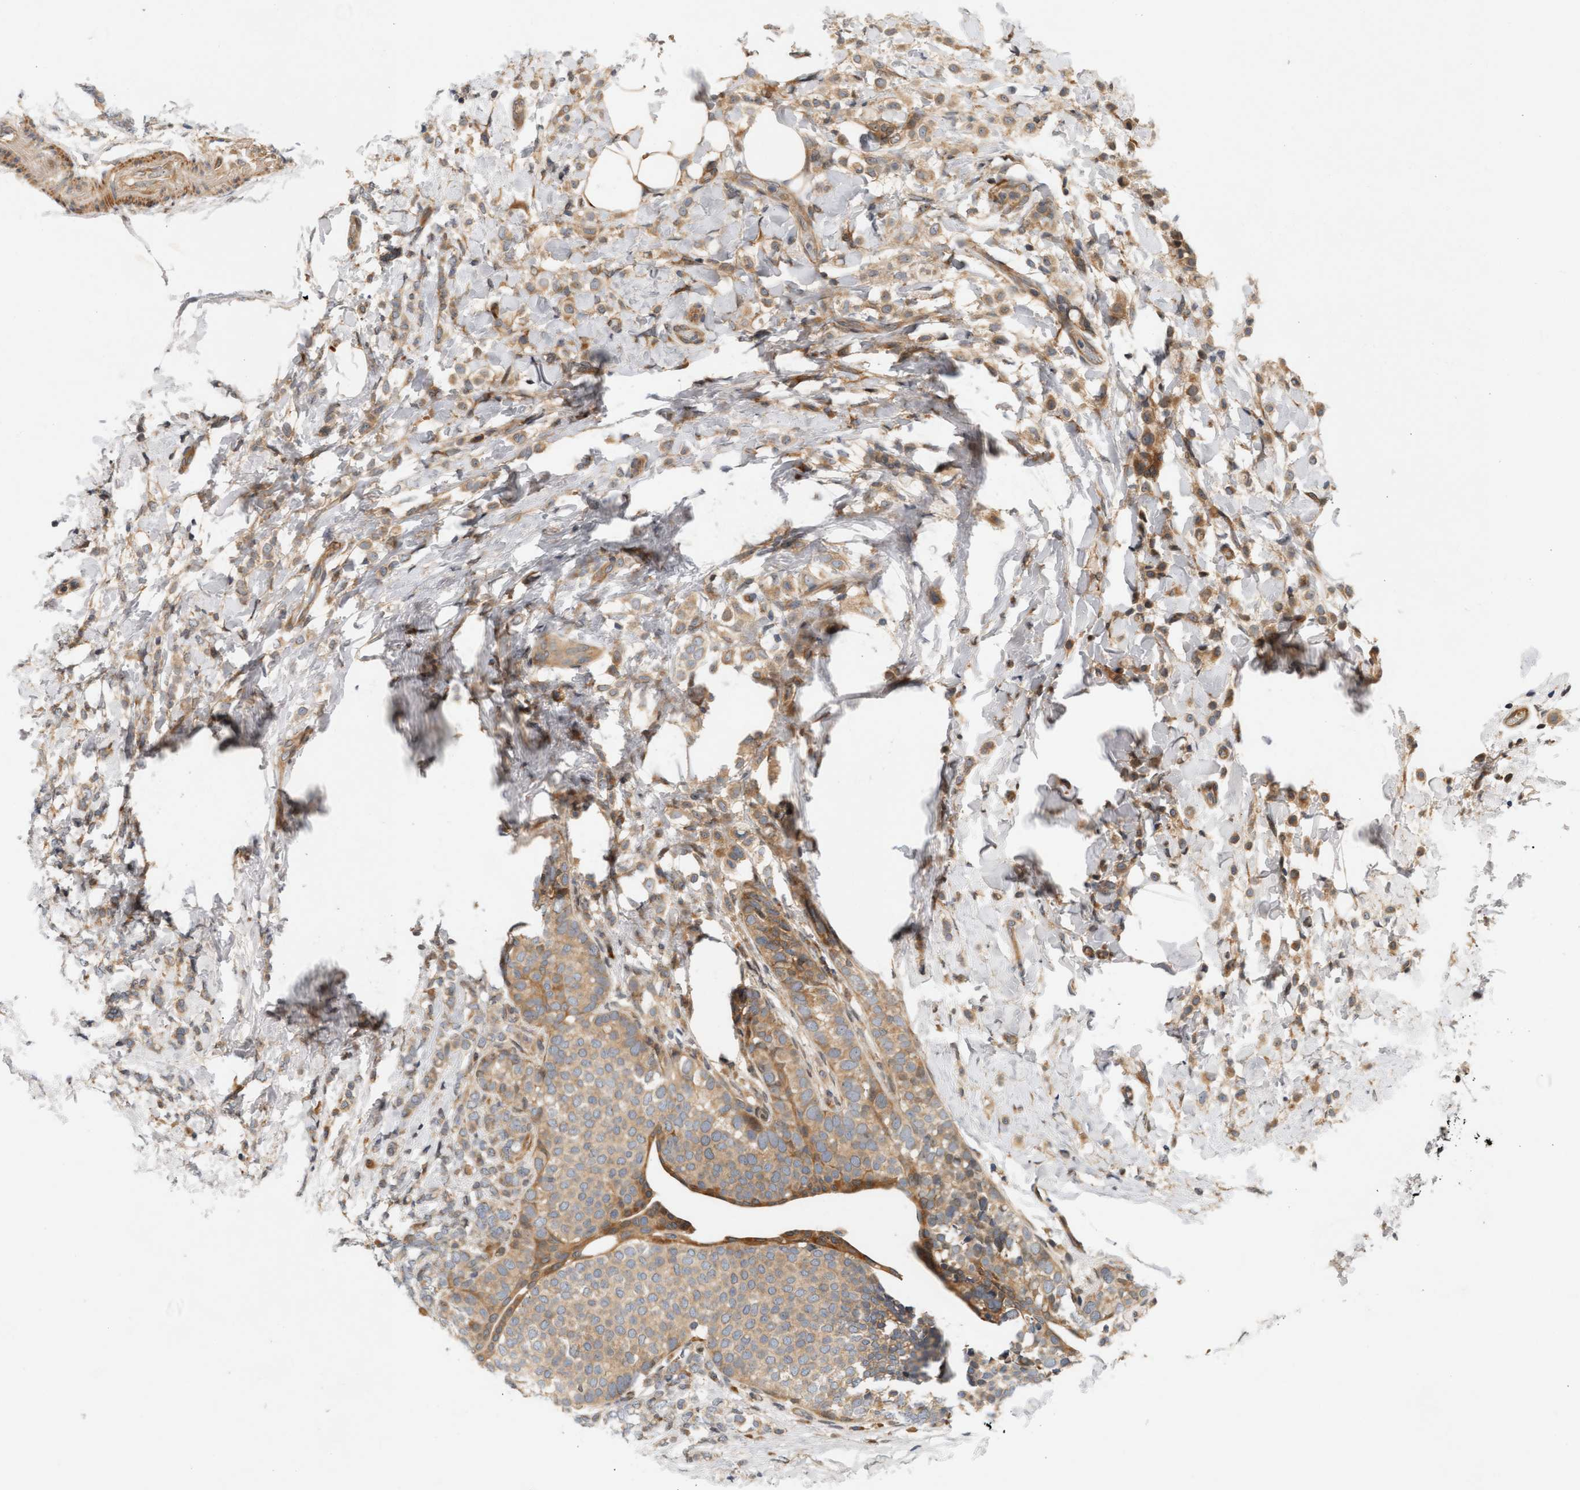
{"staining": {"intensity": "weak", "quantity": ">75%", "location": "cytoplasmic/membranous"}, "tissue": "breast cancer", "cell_type": "Tumor cells", "image_type": "cancer", "snomed": [{"axis": "morphology", "description": "Lobular carcinoma"}, {"axis": "topography", "description": "Breast"}], "caption": "DAB immunohistochemical staining of breast cancer displays weak cytoplasmic/membranous protein positivity in approximately >75% of tumor cells.", "gene": "BAHCC1", "patient": {"sex": "female", "age": 50}}